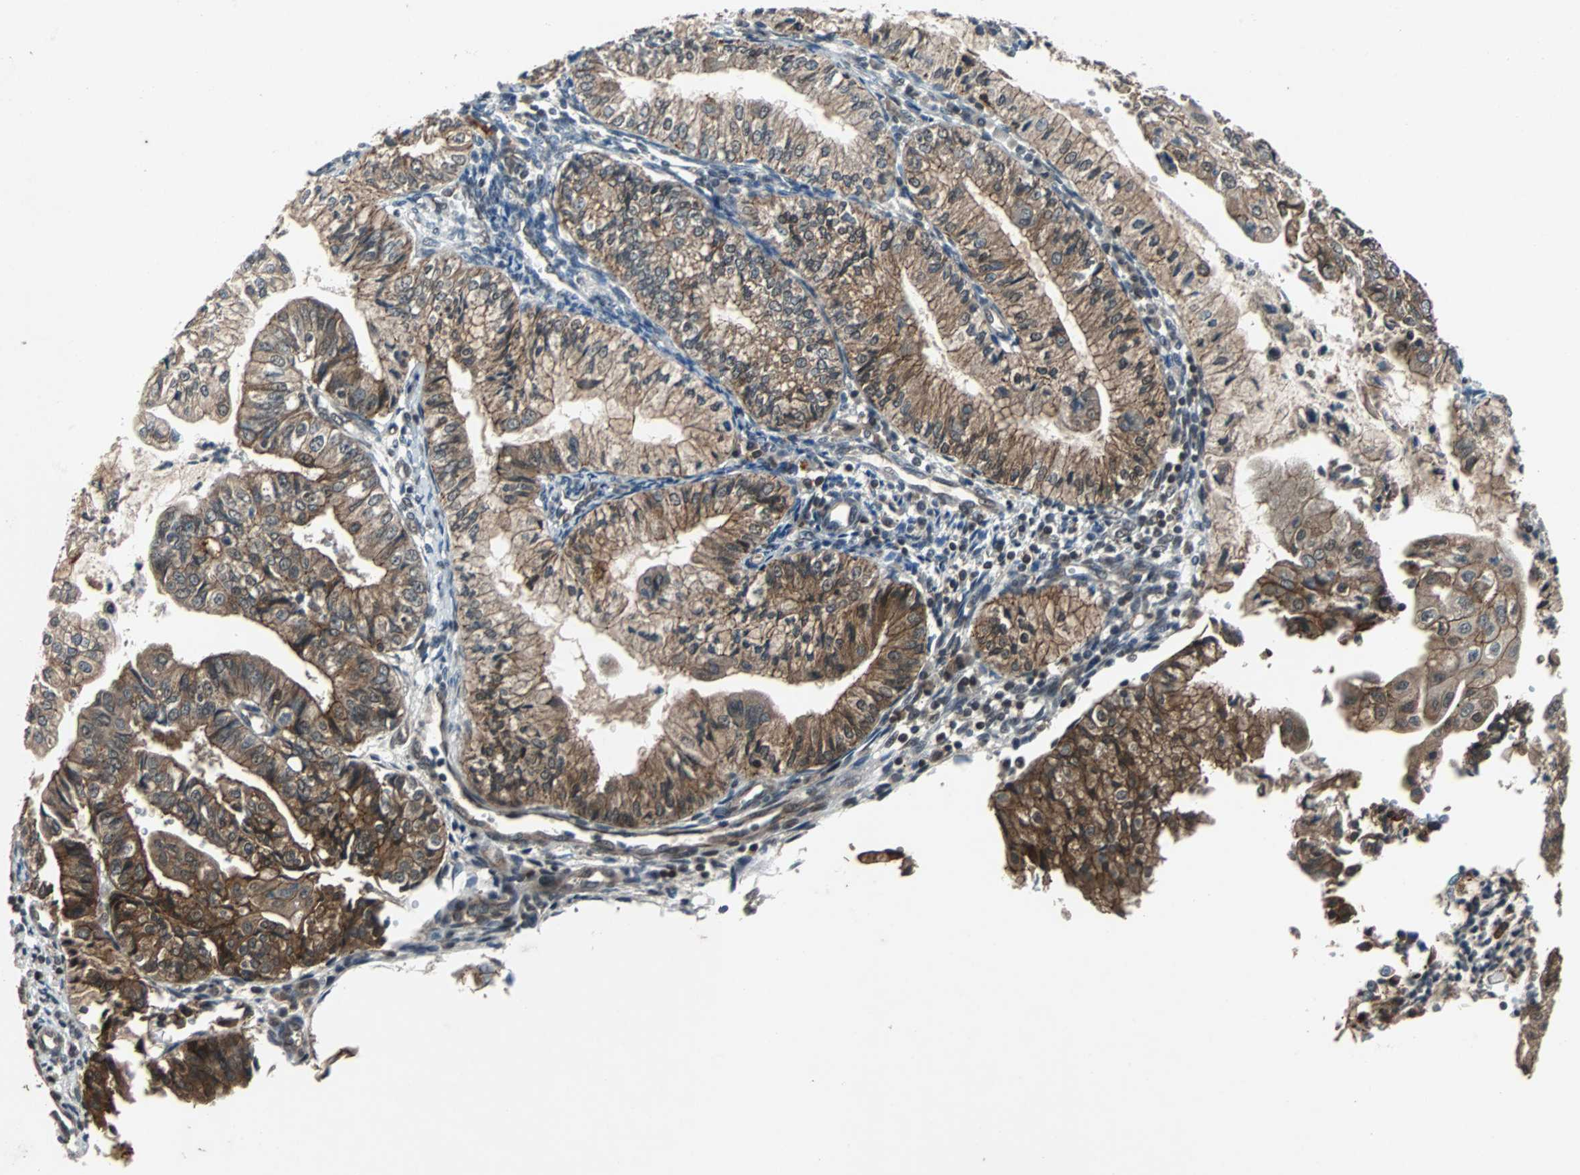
{"staining": {"intensity": "moderate", "quantity": ">75%", "location": "cytoplasmic/membranous"}, "tissue": "endometrial cancer", "cell_type": "Tumor cells", "image_type": "cancer", "snomed": [{"axis": "morphology", "description": "Adenocarcinoma, NOS"}, {"axis": "topography", "description": "Endometrium"}], "caption": "Tumor cells display moderate cytoplasmic/membranous positivity in approximately >75% of cells in endometrial cancer.", "gene": "LSR", "patient": {"sex": "female", "age": 59}}